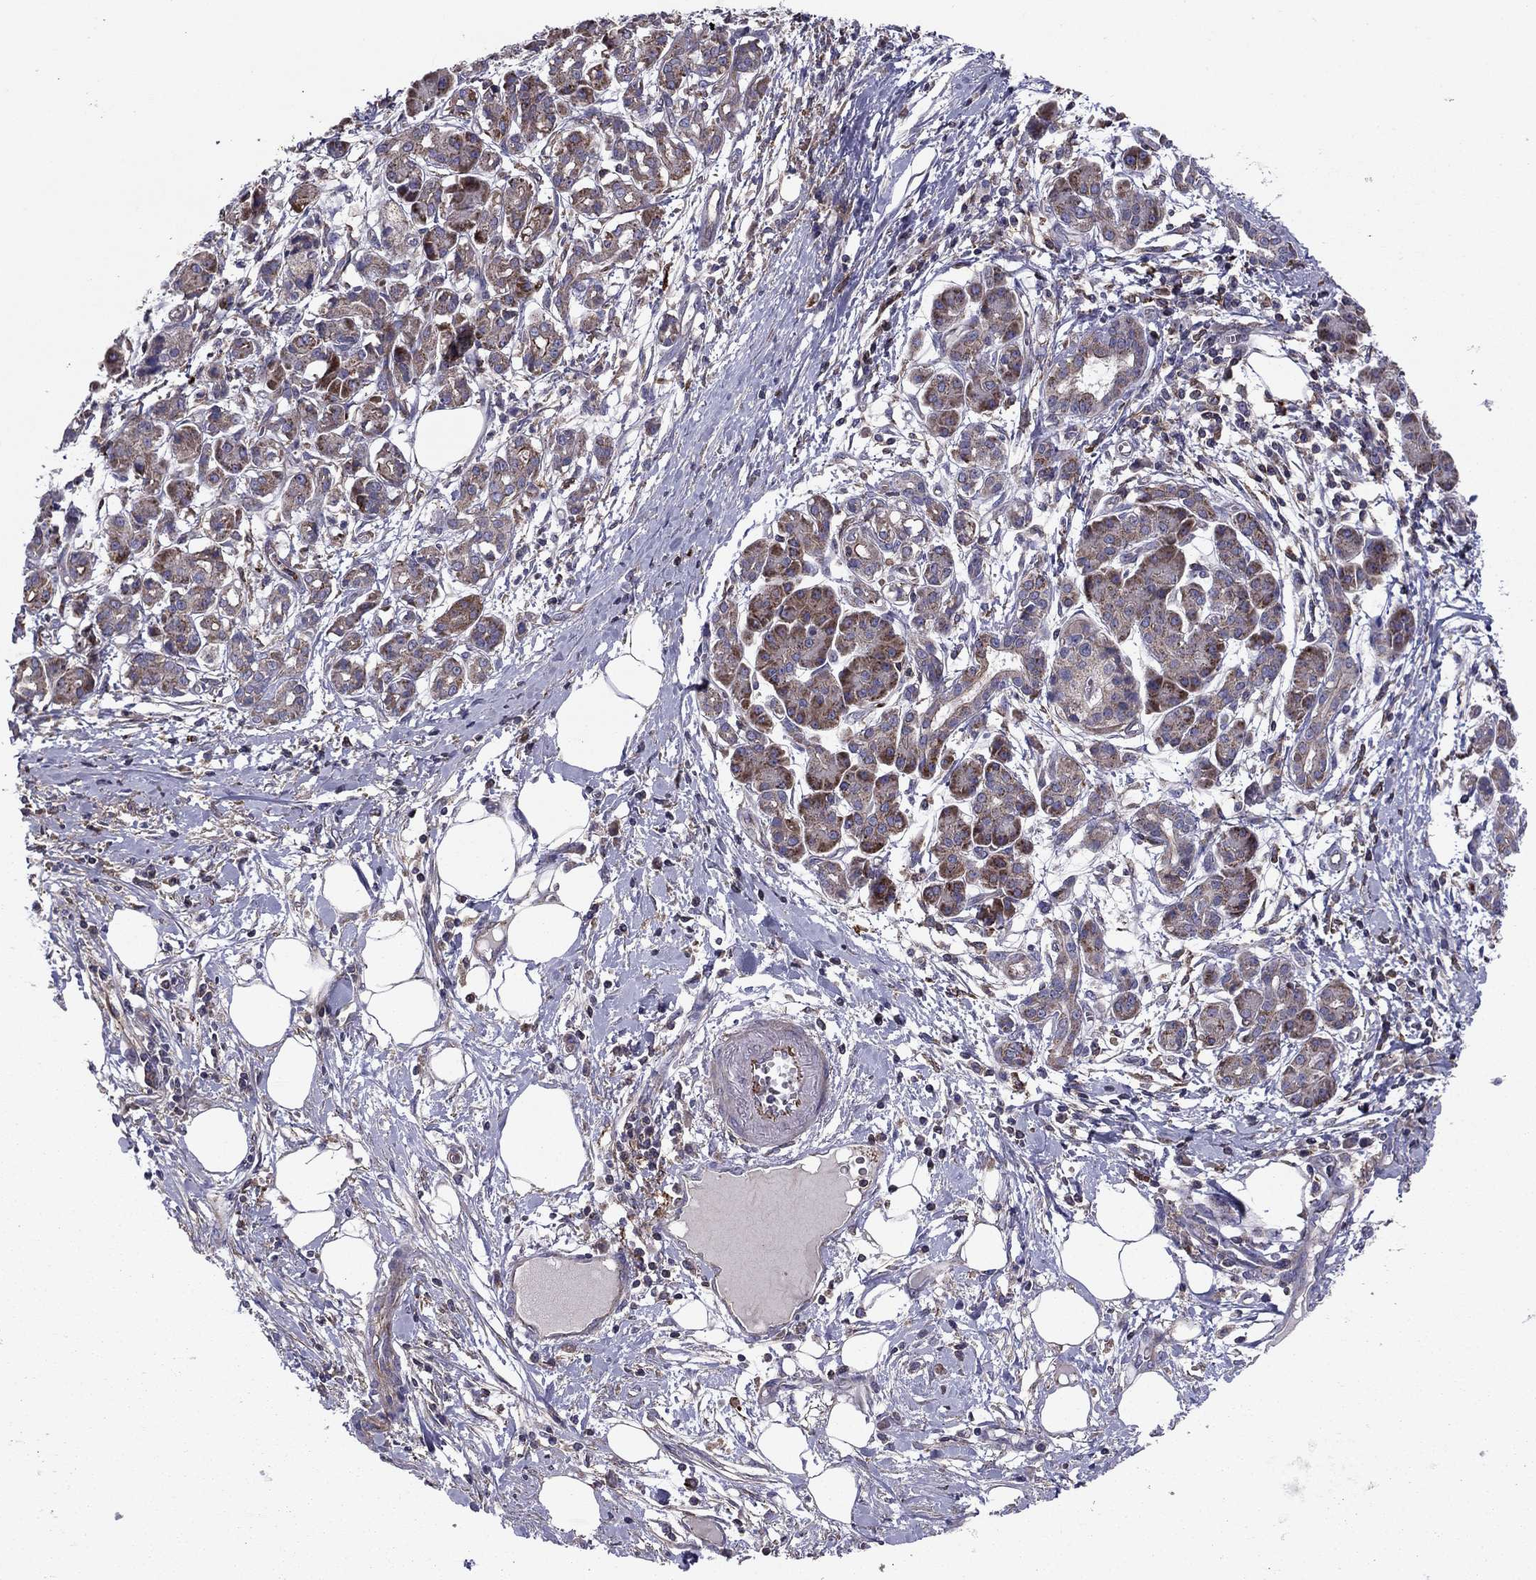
{"staining": {"intensity": "moderate", "quantity": "<25%", "location": "cytoplasmic/membranous"}, "tissue": "pancreatic cancer", "cell_type": "Tumor cells", "image_type": "cancer", "snomed": [{"axis": "morphology", "description": "Adenocarcinoma, NOS"}, {"axis": "topography", "description": "Pancreas"}], "caption": "Immunohistochemistry (IHC) histopathology image of human pancreatic cancer (adenocarcinoma) stained for a protein (brown), which demonstrates low levels of moderate cytoplasmic/membranous staining in approximately <25% of tumor cells.", "gene": "ALG6", "patient": {"sex": "male", "age": 72}}